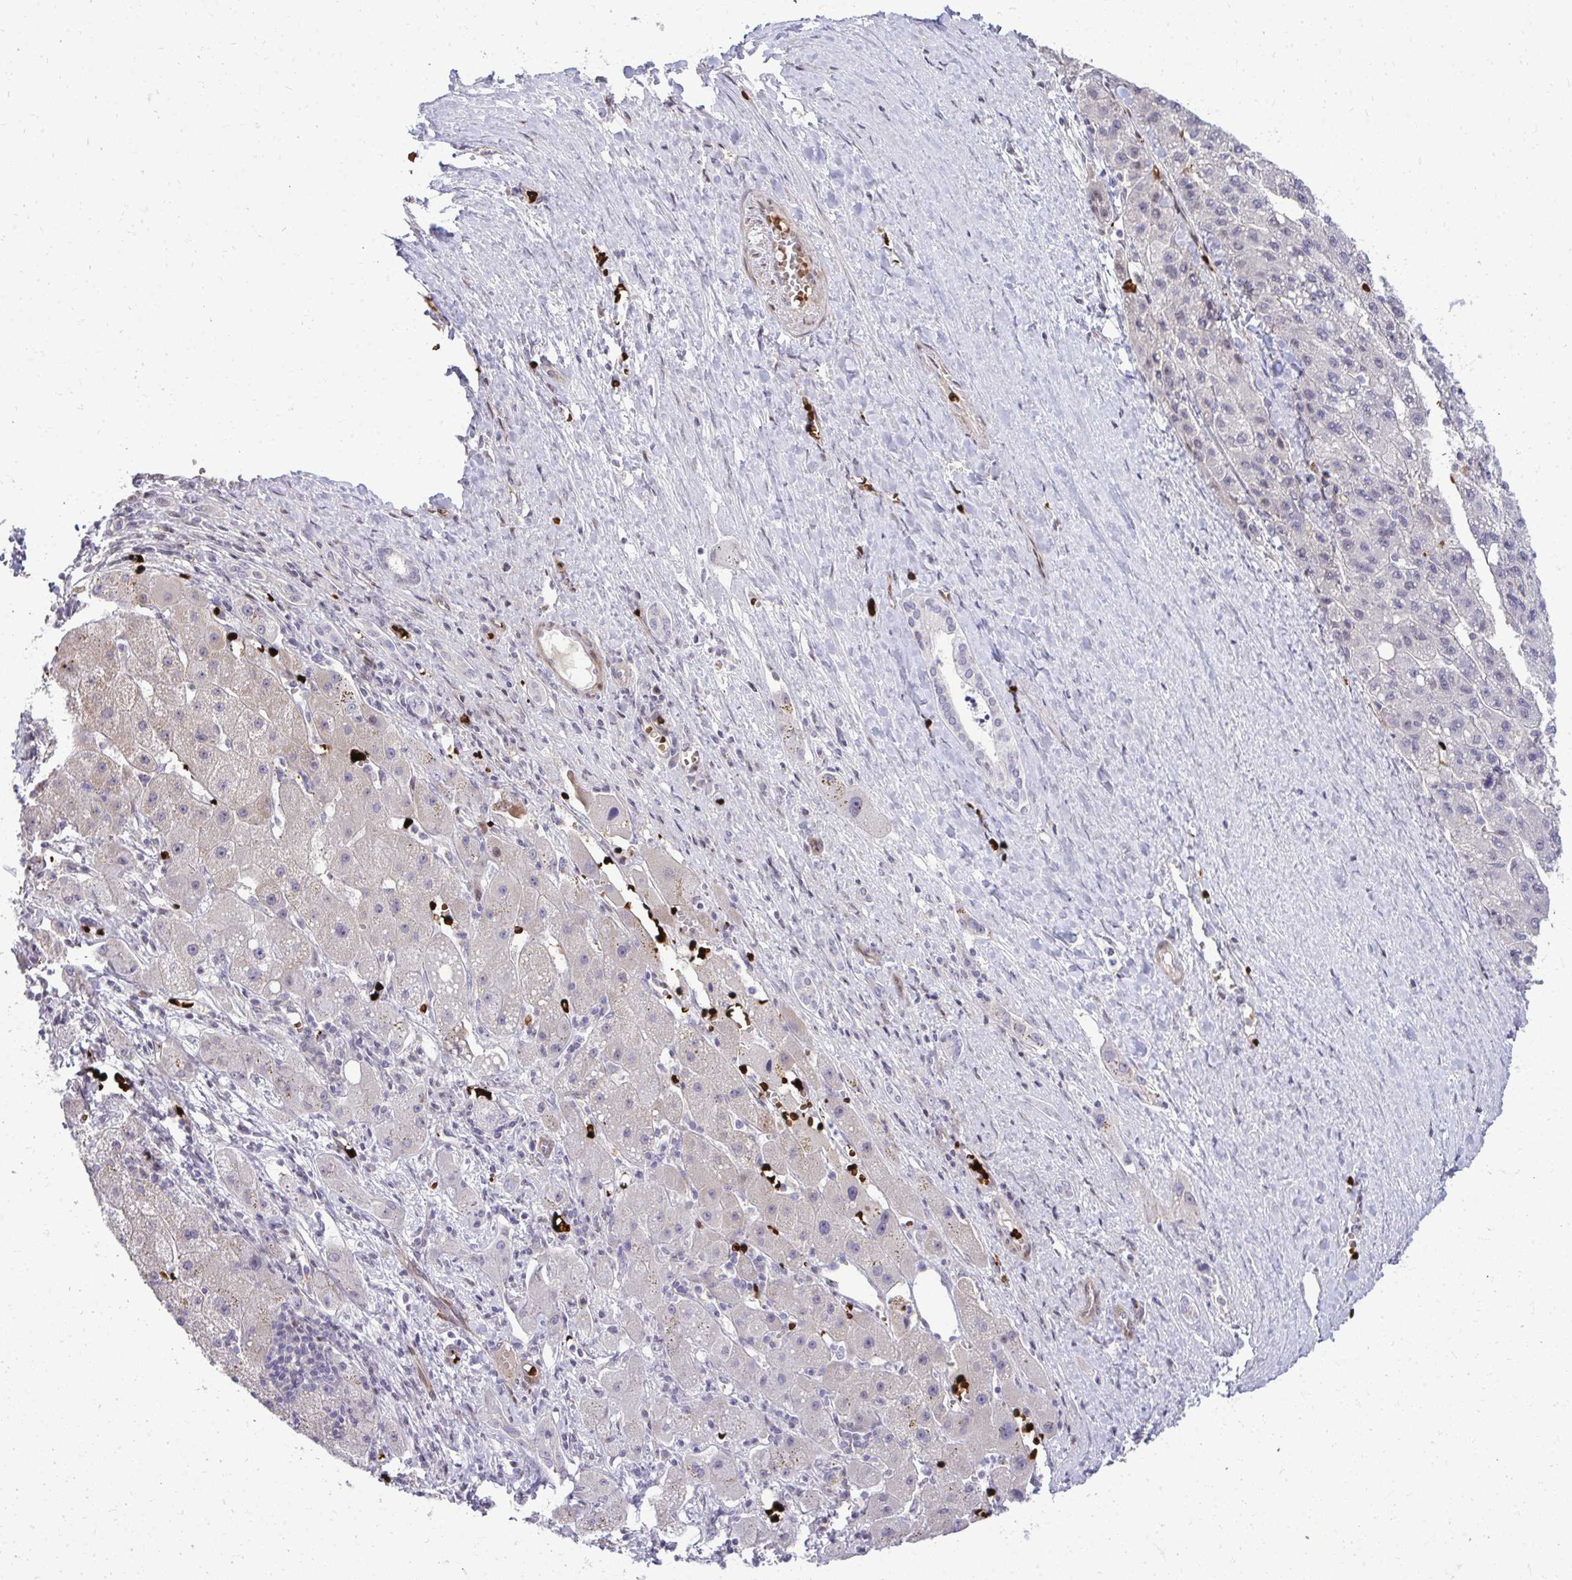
{"staining": {"intensity": "negative", "quantity": "none", "location": "none"}, "tissue": "liver cancer", "cell_type": "Tumor cells", "image_type": "cancer", "snomed": [{"axis": "morphology", "description": "Carcinoma, Hepatocellular, NOS"}, {"axis": "topography", "description": "Liver"}], "caption": "The IHC micrograph has no significant positivity in tumor cells of liver hepatocellular carcinoma tissue. (DAB (3,3'-diaminobenzidine) IHC with hematoxylin counter stain).", "gene": "DLX4", "patient": {"sex": "female", "age": 82}}